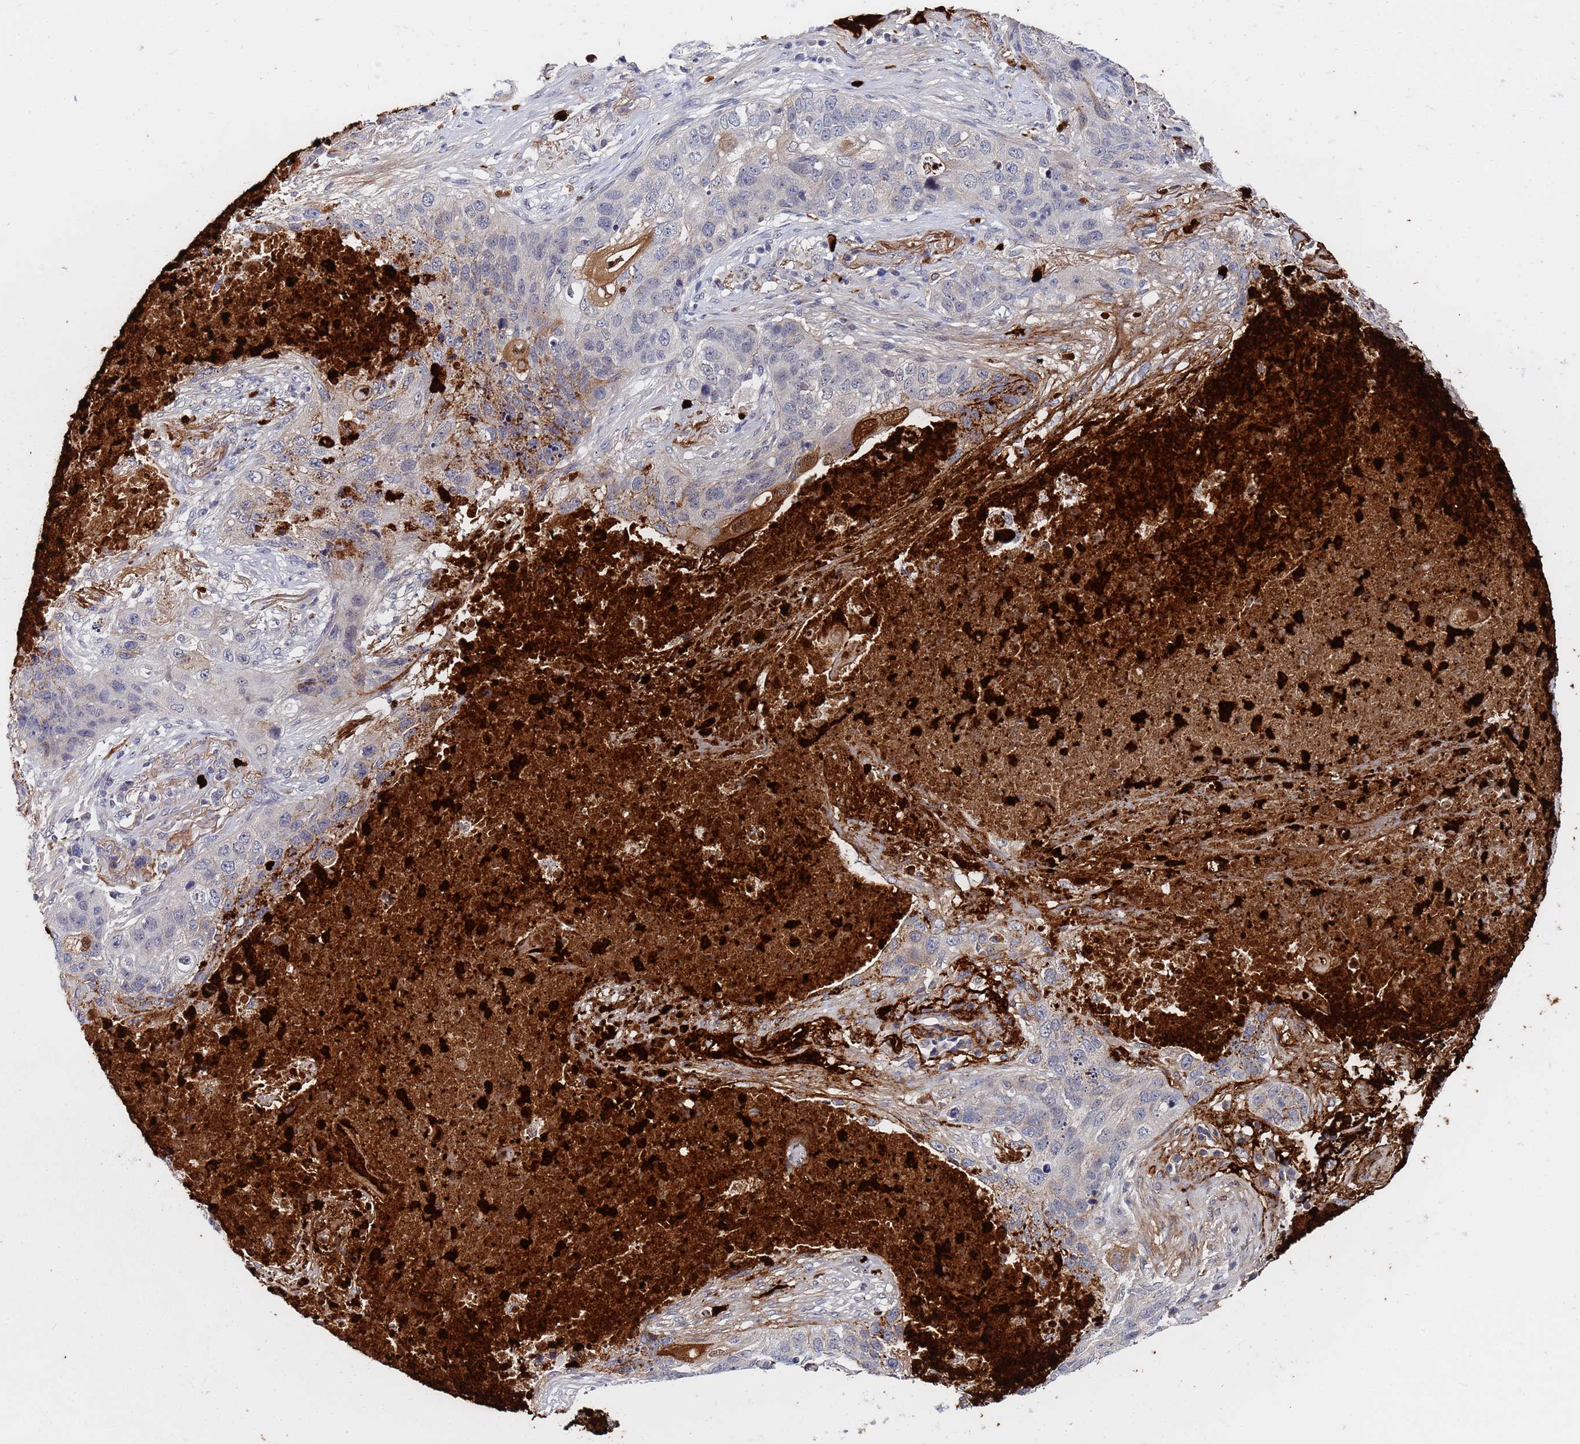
{"staining": {"intensity": "moderate", "quantity": "<25%", "location": "cytoplasmic/membranous"}, "tissue": "lung cancer", "cell_type": "Tumor cells", "image_type": "cancer", "snomed": [{"axis": "morphology", "description": "Squamous cell carcinoma, NOS"}, {"axis": "topography", "description": "Lung"}], "caption": "Immunohistochemical staining of human lung cancer reveals moderate cytoplasmic/membranous protein expression in approximately <25% of tumor cells.", "gene": "MTCL1", "patient": {"sex": "female", "age": 63}}